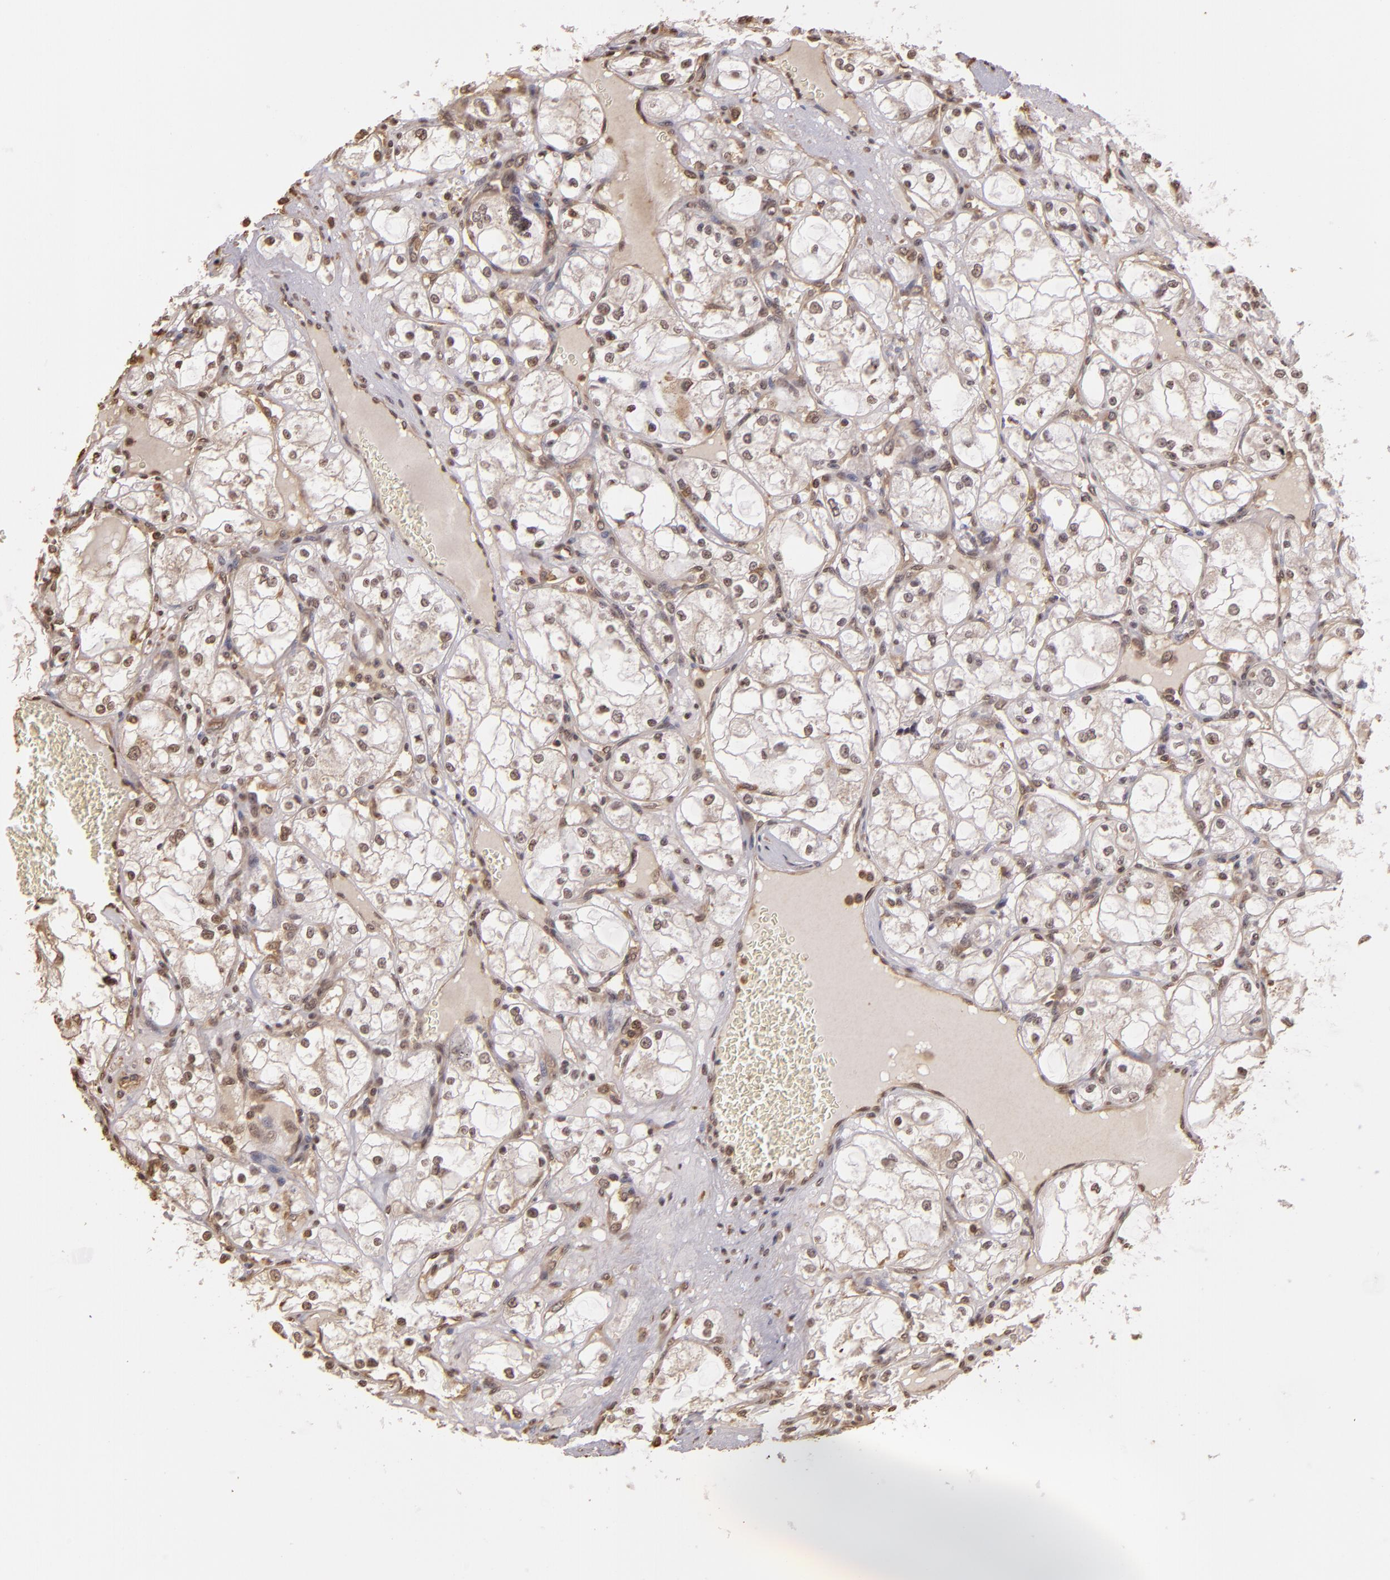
{"staining": {"intensity": "weak", "quantity": "<25%", "location": "nuclear"}, "tissue": "renal cancer", "cell_type": "Tumor cells", "image_type": "cancer", "snomed": [{"axis": "morphology", "description": "Adenocarcinoma, NOS"}, {"axis": "topography", "description": "Kidney"}], "caption": "This is an immunohistochemistry image of renal cancer. There is no positivity in tumor cells.", "gene": "ARPC2", "patient": {"sex": "male", "age": 61}}